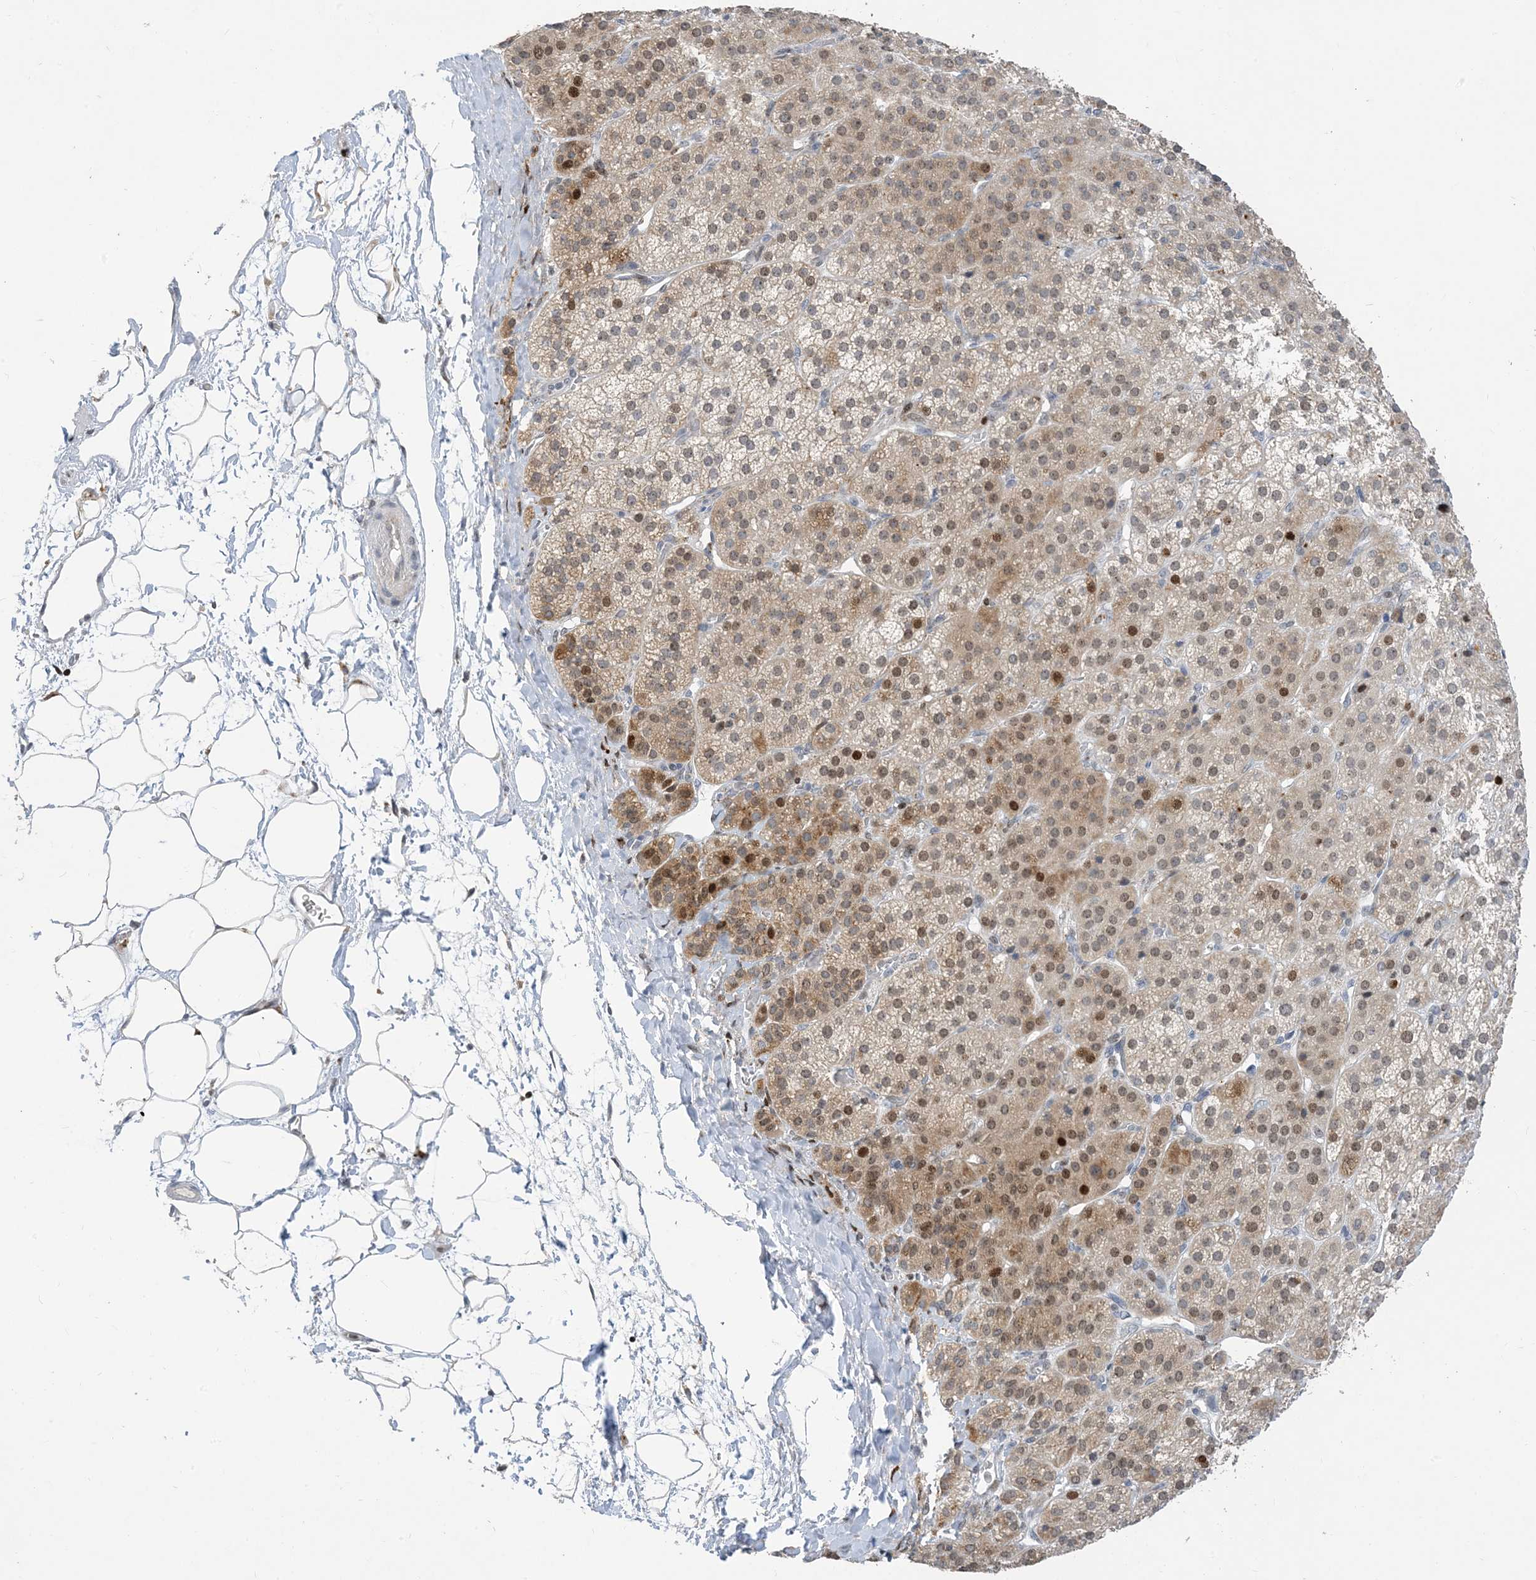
{"staining": {"intensity": "moderate", "quantity": "25%-75%", "location": "cytoplasmic/membranous,nuclear"}, "tissue": "adrenal gland", "cell_type": "Glandular cells", "image_type": "normal", "snomed": [{"axis": "morphology", "description": "Normal tissue, NOS"}, {"axis": "topography", "description": "Adrenal gland"}], "caption": "Immunohistochemistry image of normal adrenal gland: adrenal gland stained using IHC demonstrates medium levels of moderate protein expression localized specifically in the cytoplasmic/membranous,nuclear of glandular cells, appearing as a cytoplasmic/membranous,nuclear brown color.", "gene": "SLC25A53", "patient": {"sex": "female", "age": 57}}